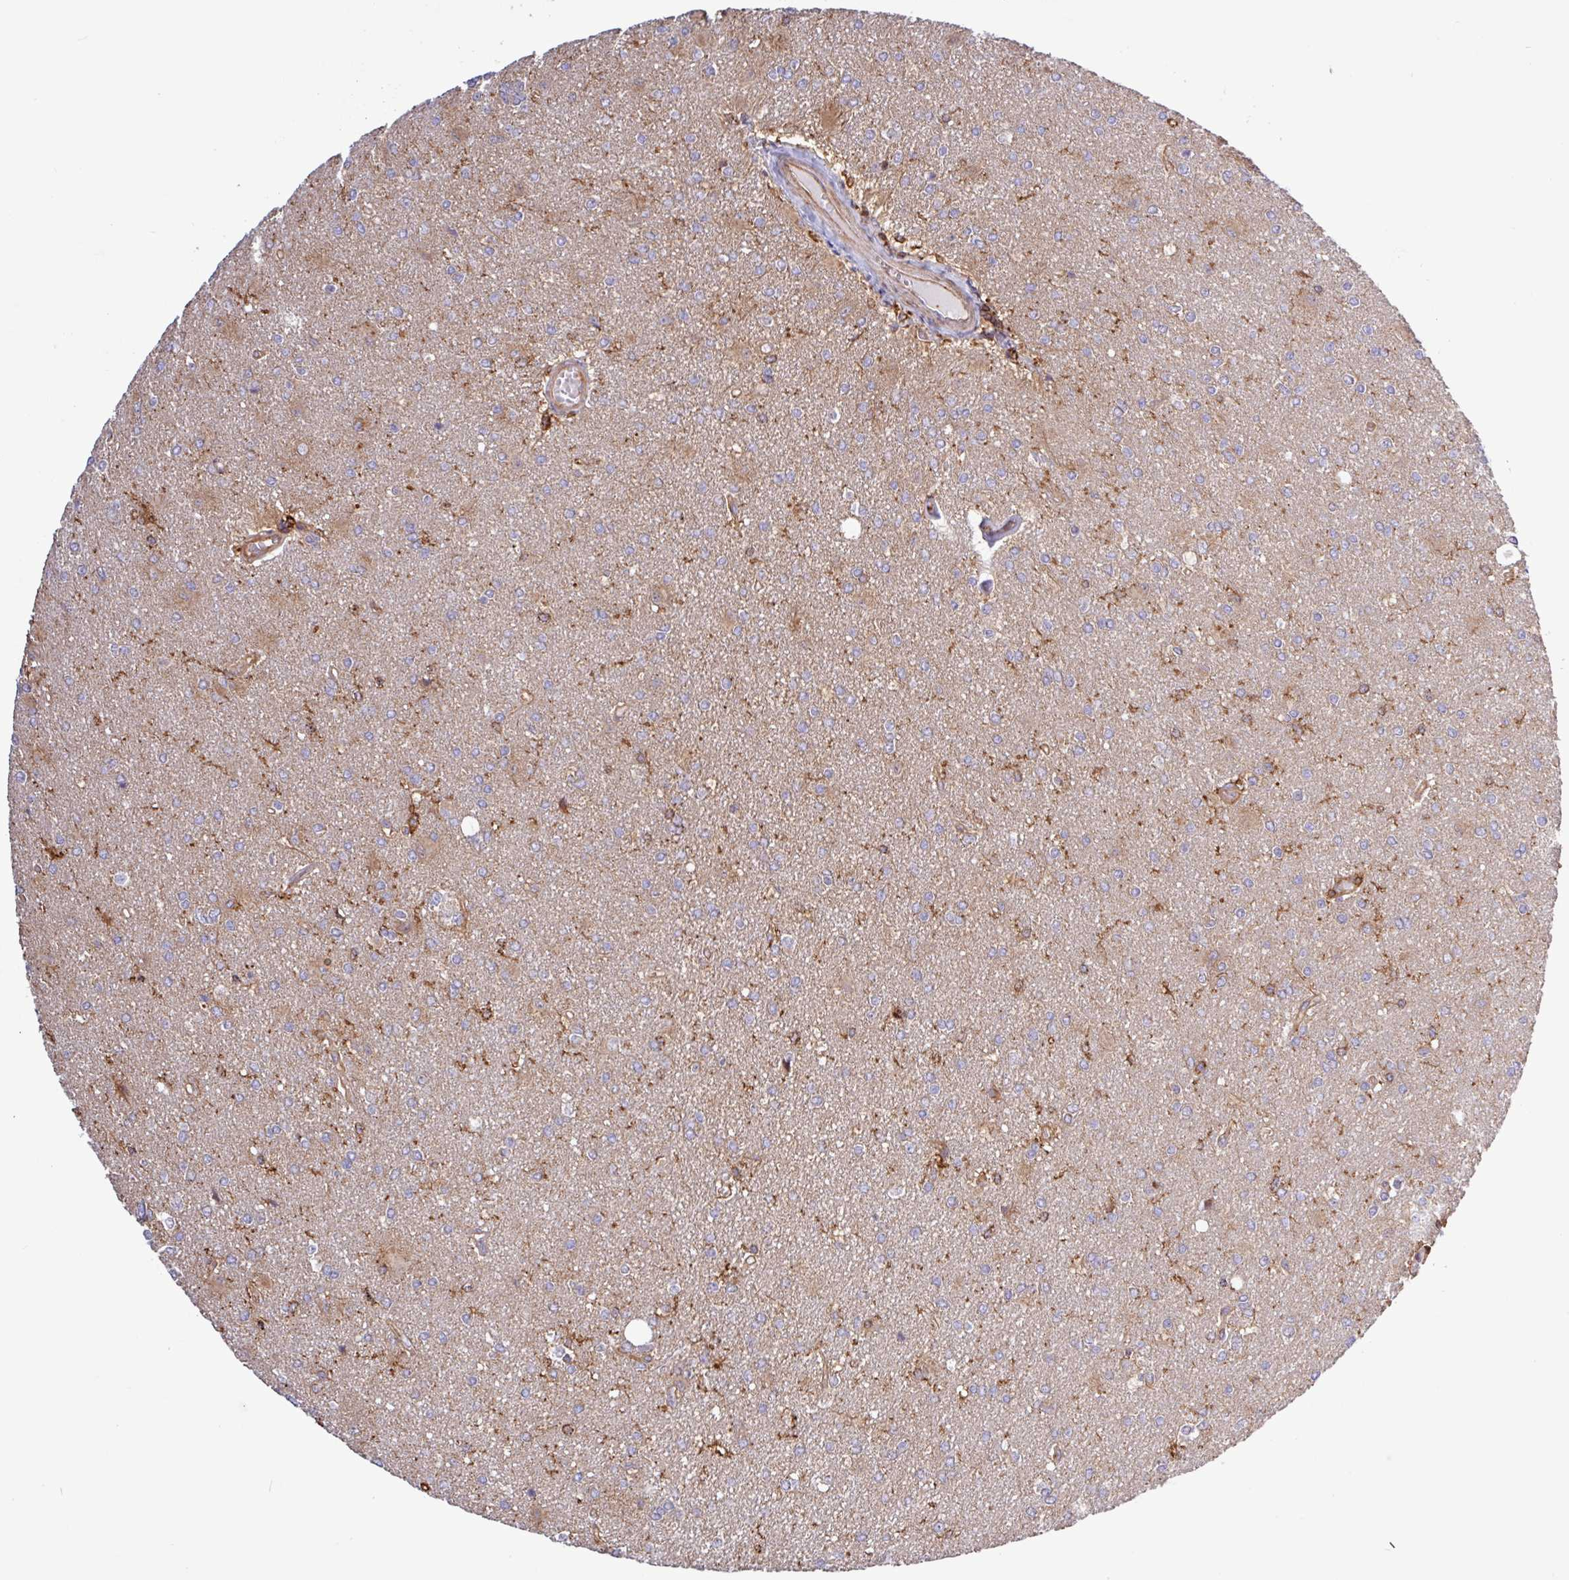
{"staining": {"intensity": "moderate", "quantity": ">75%", "location": "cytoplasmic/membranous"}, "tissue": "glioma", "cell_type": "Tumor cells", "image_type": "cancer", "snomed": [{"axis": "morphology", "description": "Glioma, malignant, High grade"}, {"axis": "topography", "description": "Brain"}], "caption": "The histopathology image shows staining of glioma, revealing moderate cytoplasmic/membranous protein staining (brown color) within tumor cells.", "gene": "ACTR3", "patient": {"sex": "male", "age": 67}}